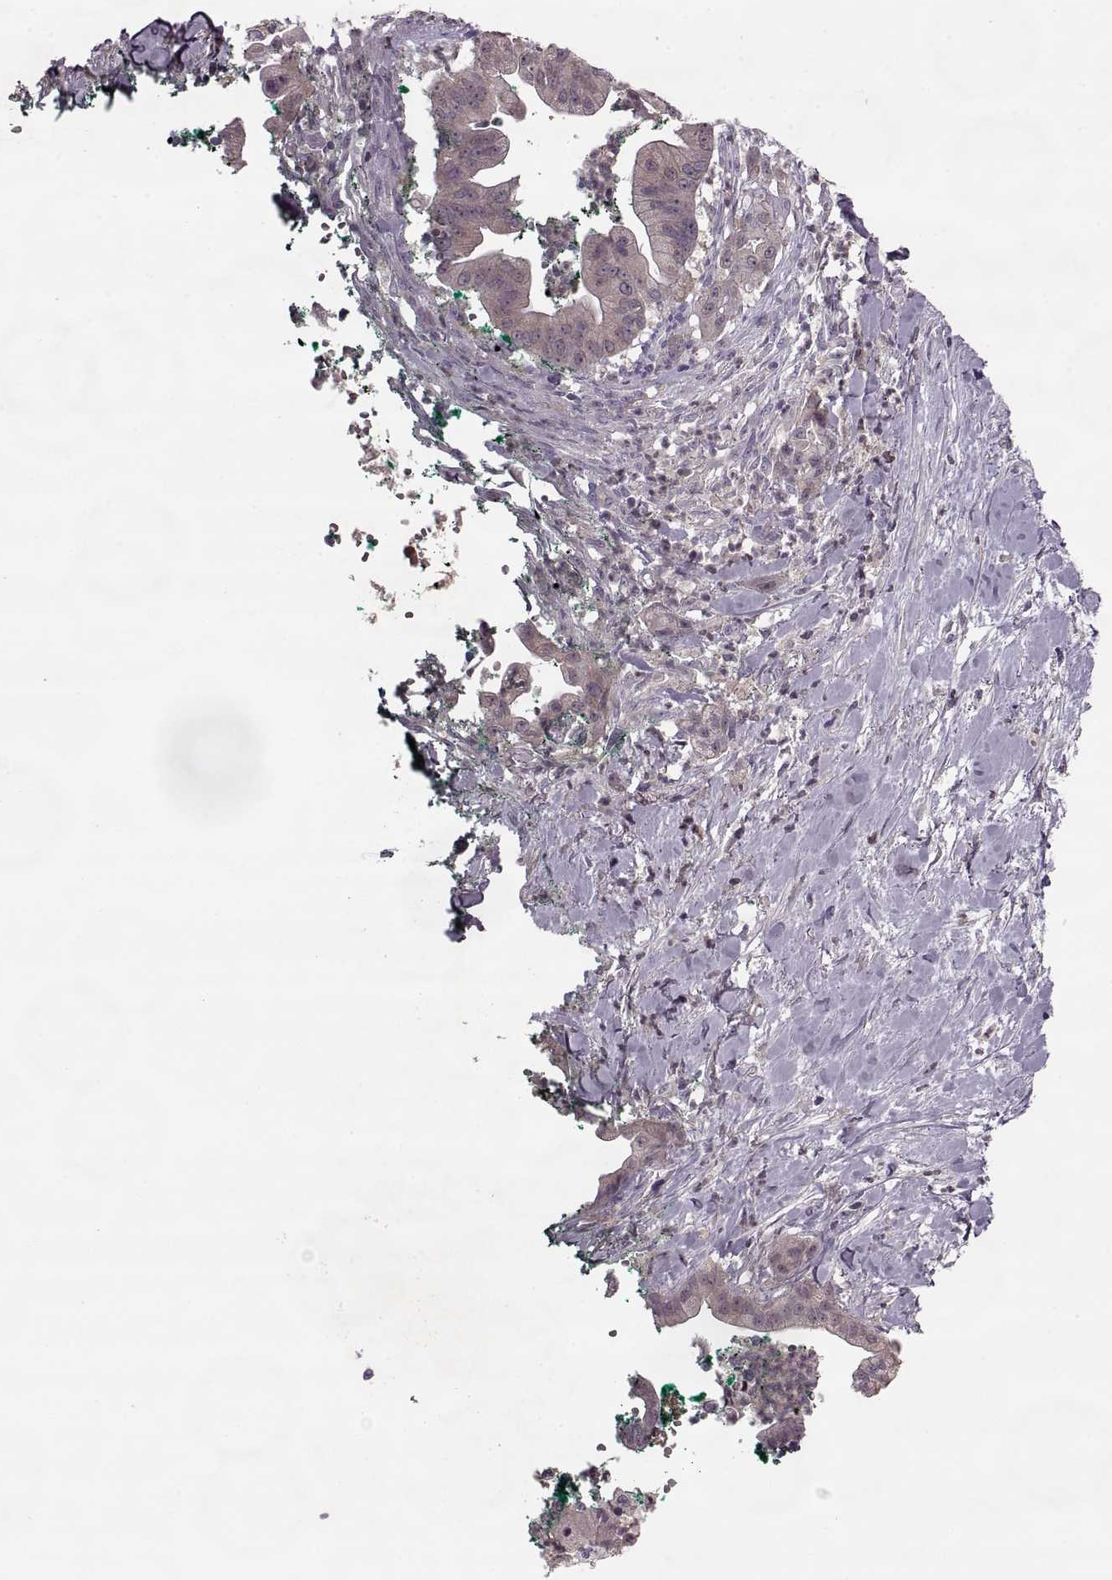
{"staining": {"intensity": "weak", "quantity": ">75%", "location": "cytoplasmic/membranous"}, "tissue": "pancreatic cancer", "cell_type": "Tumor cells", "image_type": "cancer", "snomed": [{"axis": "morphology", "description": "Normal tissue, NOS"}, {"axis": "morphology", "description": "Adenocarcinoma, NOS"}, {"axis": "topography", "description": "Lymph node"}, {"axis": "topography", "description": "Pancreas"}], "caption": "Weak cytoplasmic/membranous staining is seen in about >75% of tumor cells in adenocarcinoma (pancreatic).", "gene": "ACOT11", "patient": {"sex": "female", "age": 58}}